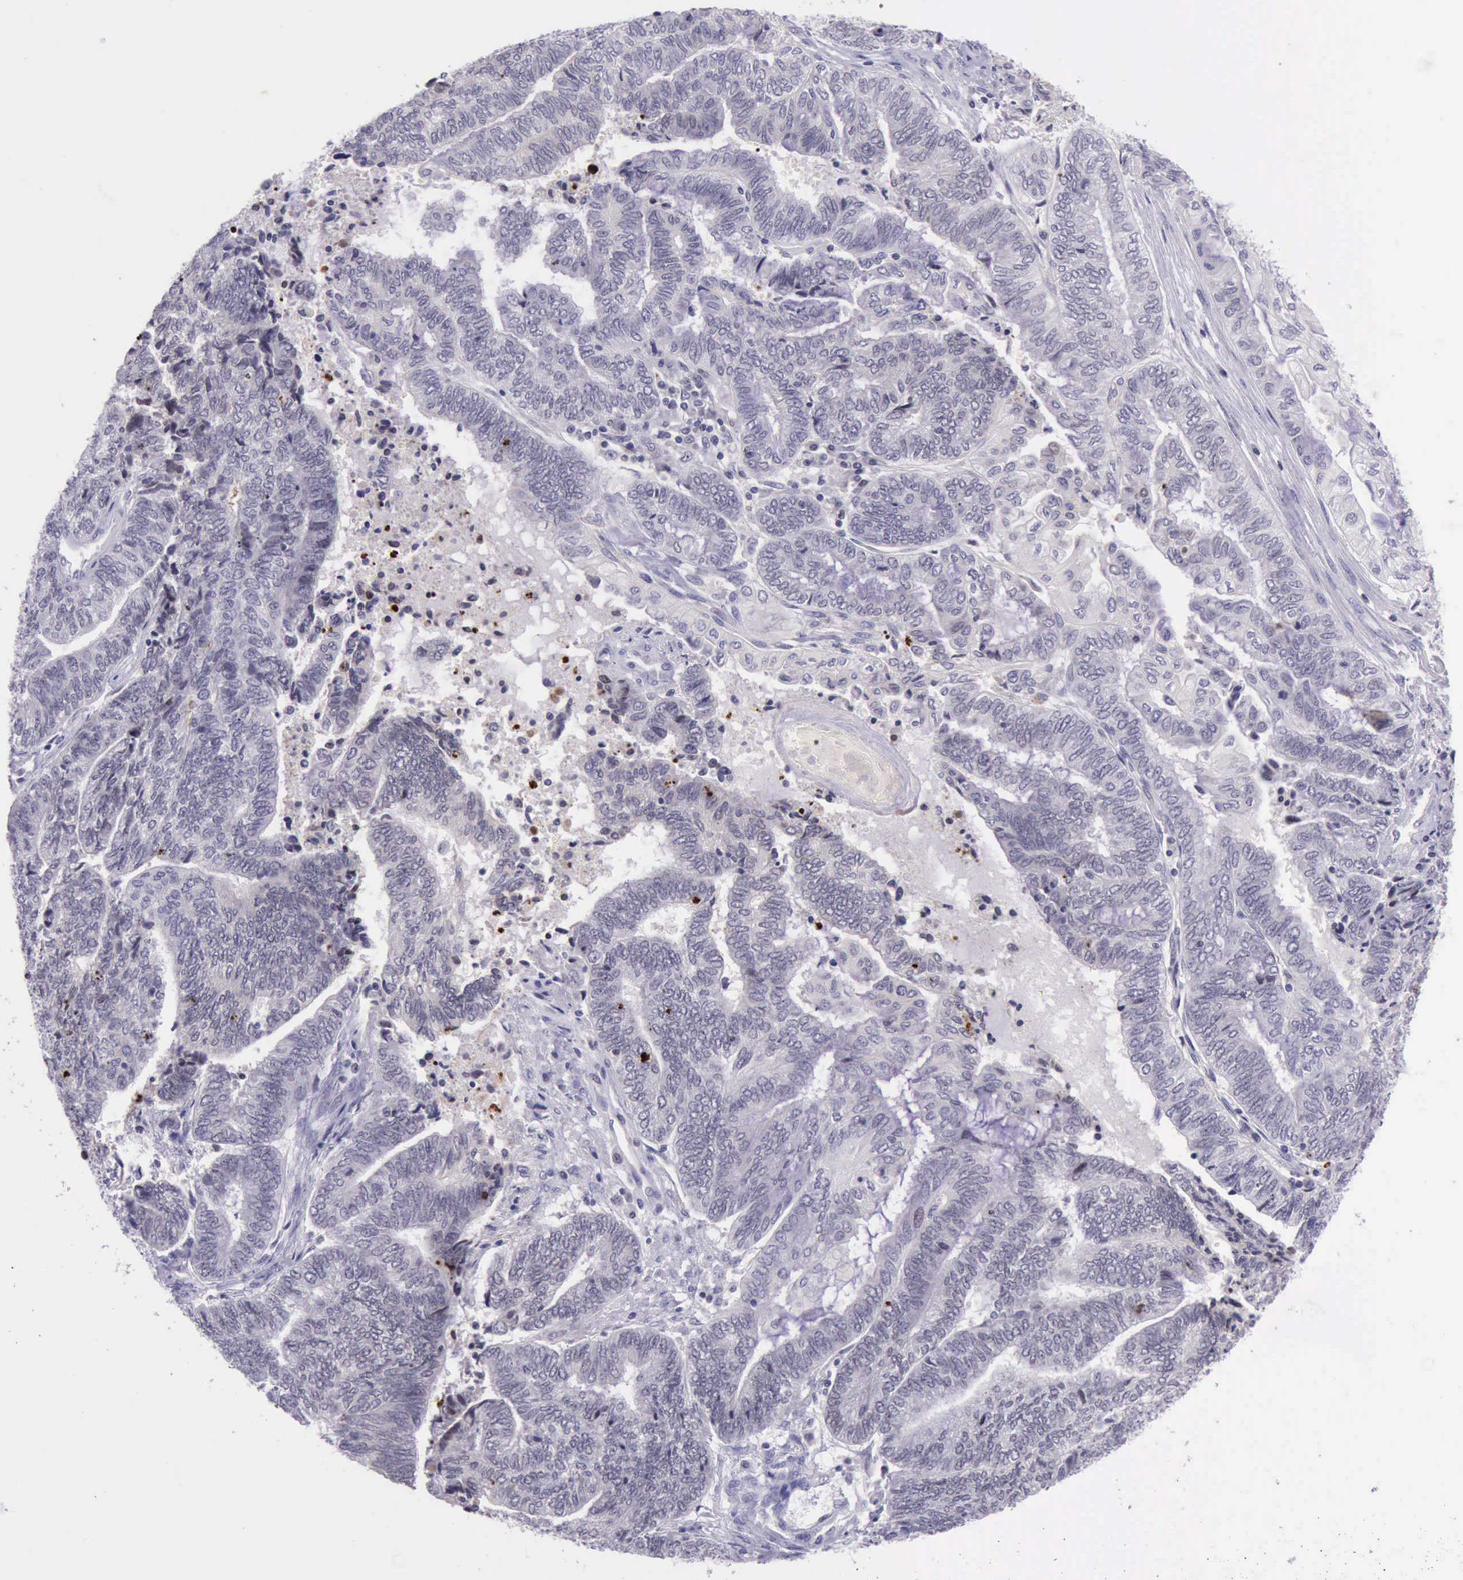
{"staining": {"intensity": "strong", "quantity": "<25%", "location": "nuclear"}, "tissue": "endometrial cancer", "cell_type": "Tumor cells", "image_type": "cancer", "snomed": [{"axis": "morphology", "description": "Adenocarcinoma, NOS"}, {"axis": "topography", "description": "Uterus"}, {"axis": "topography", "description": "Endometrium"}], "caption": "Endometrial cancer (adenocarcinoma) stained for a protein (brown) shows strong nuclear positive positivity in approximately <25% of tumor cells.", "gene": "PARP1", "patient": {"sex": "female", "age": 70}}